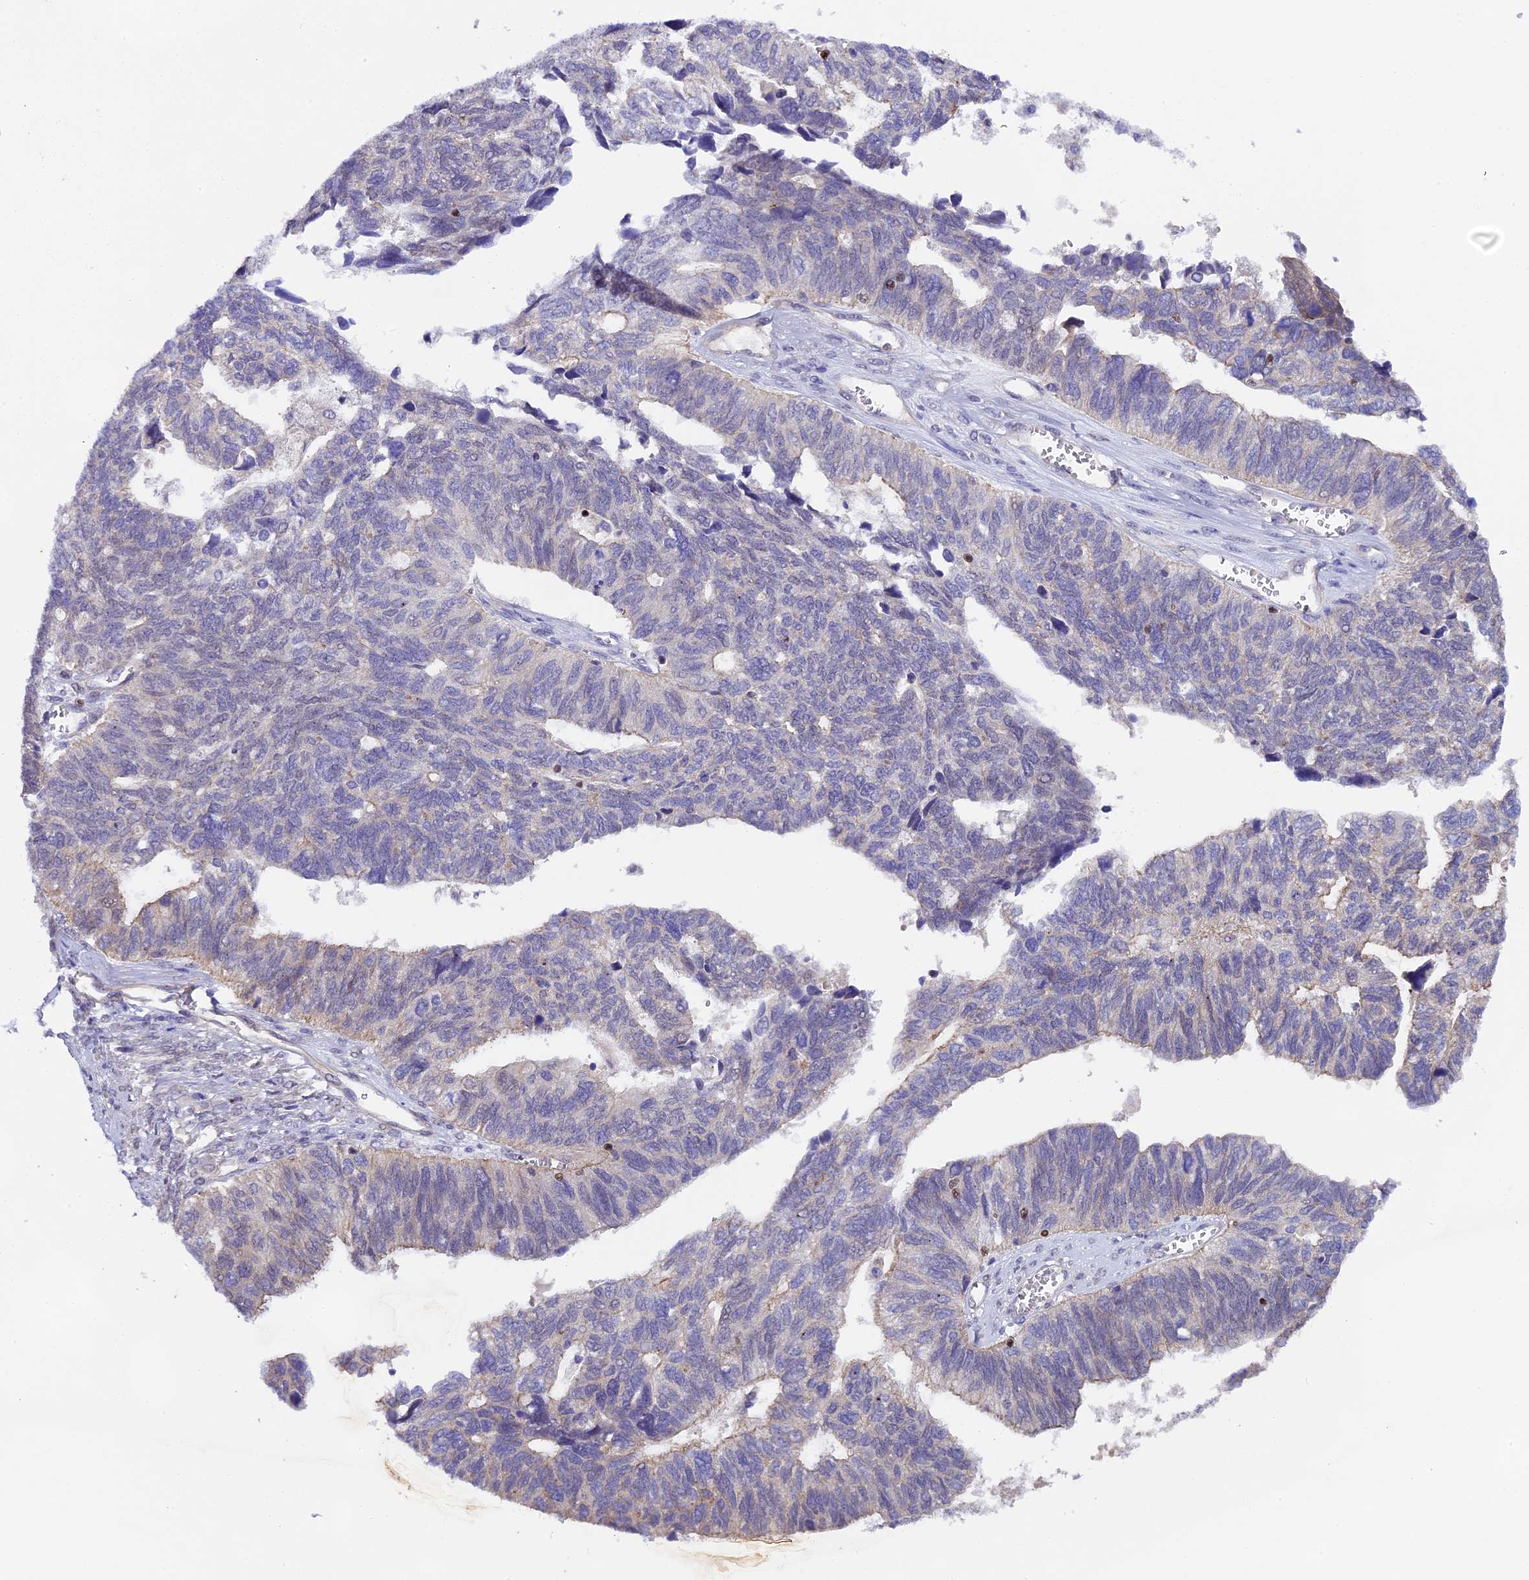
{"staining": {"intensity": "weak", "quantity": "<25%", "location": "cytoplasmic/membranous"}, "tissue": "ovarian cancer", "cell_type": "Tumor cells", "image_type": "cancer", "snomed": [{"axis": "morphology", "description": "Cystadenocarcinoma, serous, NOS"}, {"axis": "topography", "description": "Ovary"}], "caption": "Tumor cells show no significant positivity in serous cystadenocarcinoma (ovarian).", "gene": "SP4", "patient": {"sex": "female", "age": 79}}